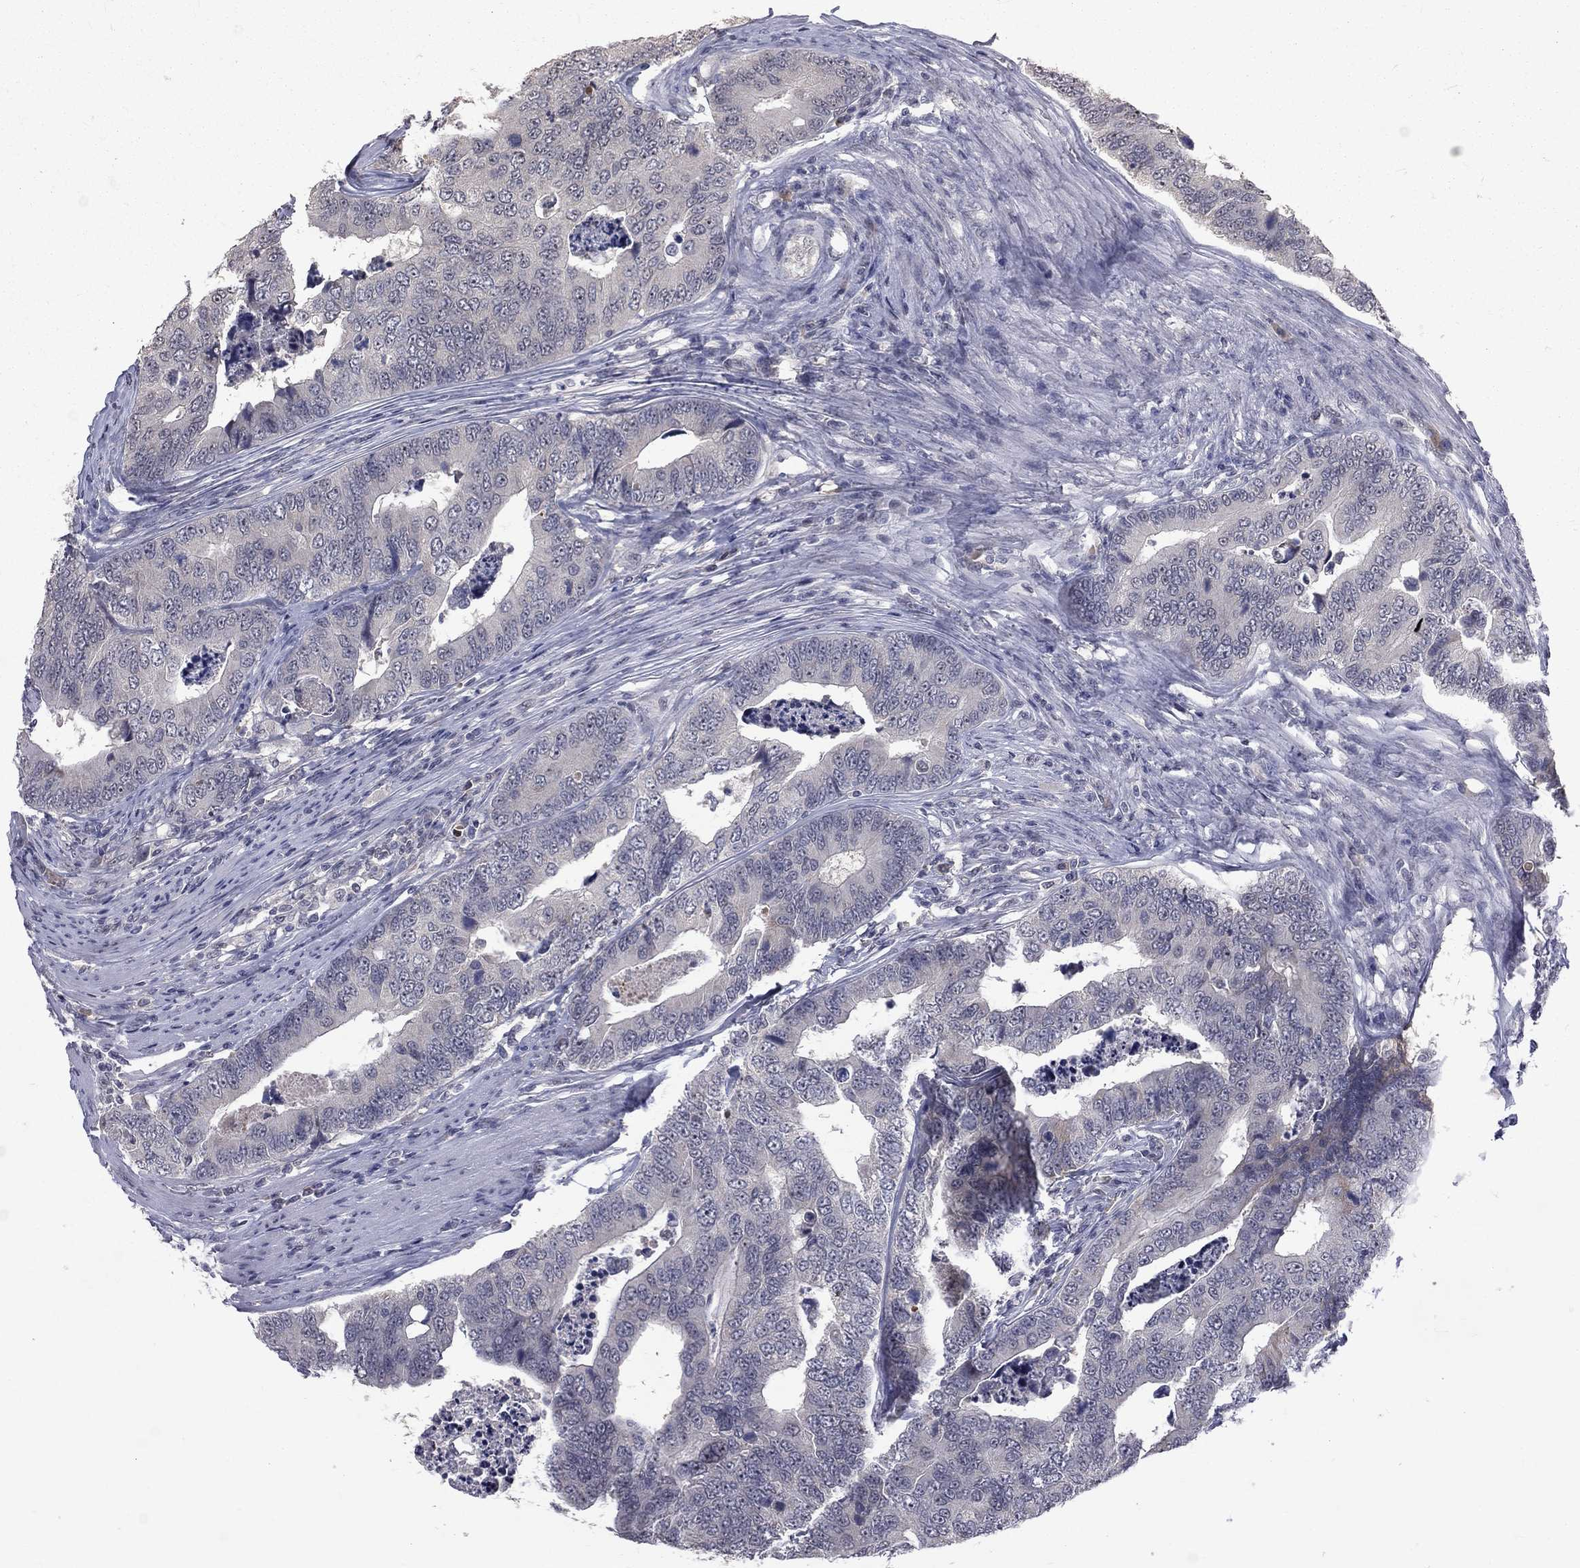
{"staining": {"intensity": "negative", "quantity": "none", "location": "none"}, "tissue": "colorectal cancer", "cell_type": "Tumor cells", "image_type": "cancer", "snomed": [{"axis": "morphology", "description": "Adenocarcinoma, NOS"}, {"axis": "topography", "description": "Colon"}], "caption": "Photomicrograph shows no protein staining in tumor cells of colorectal adenocarcinoma tissue.", "gene": "DSG4", "patient": {"sex": "female", "age": 72}}